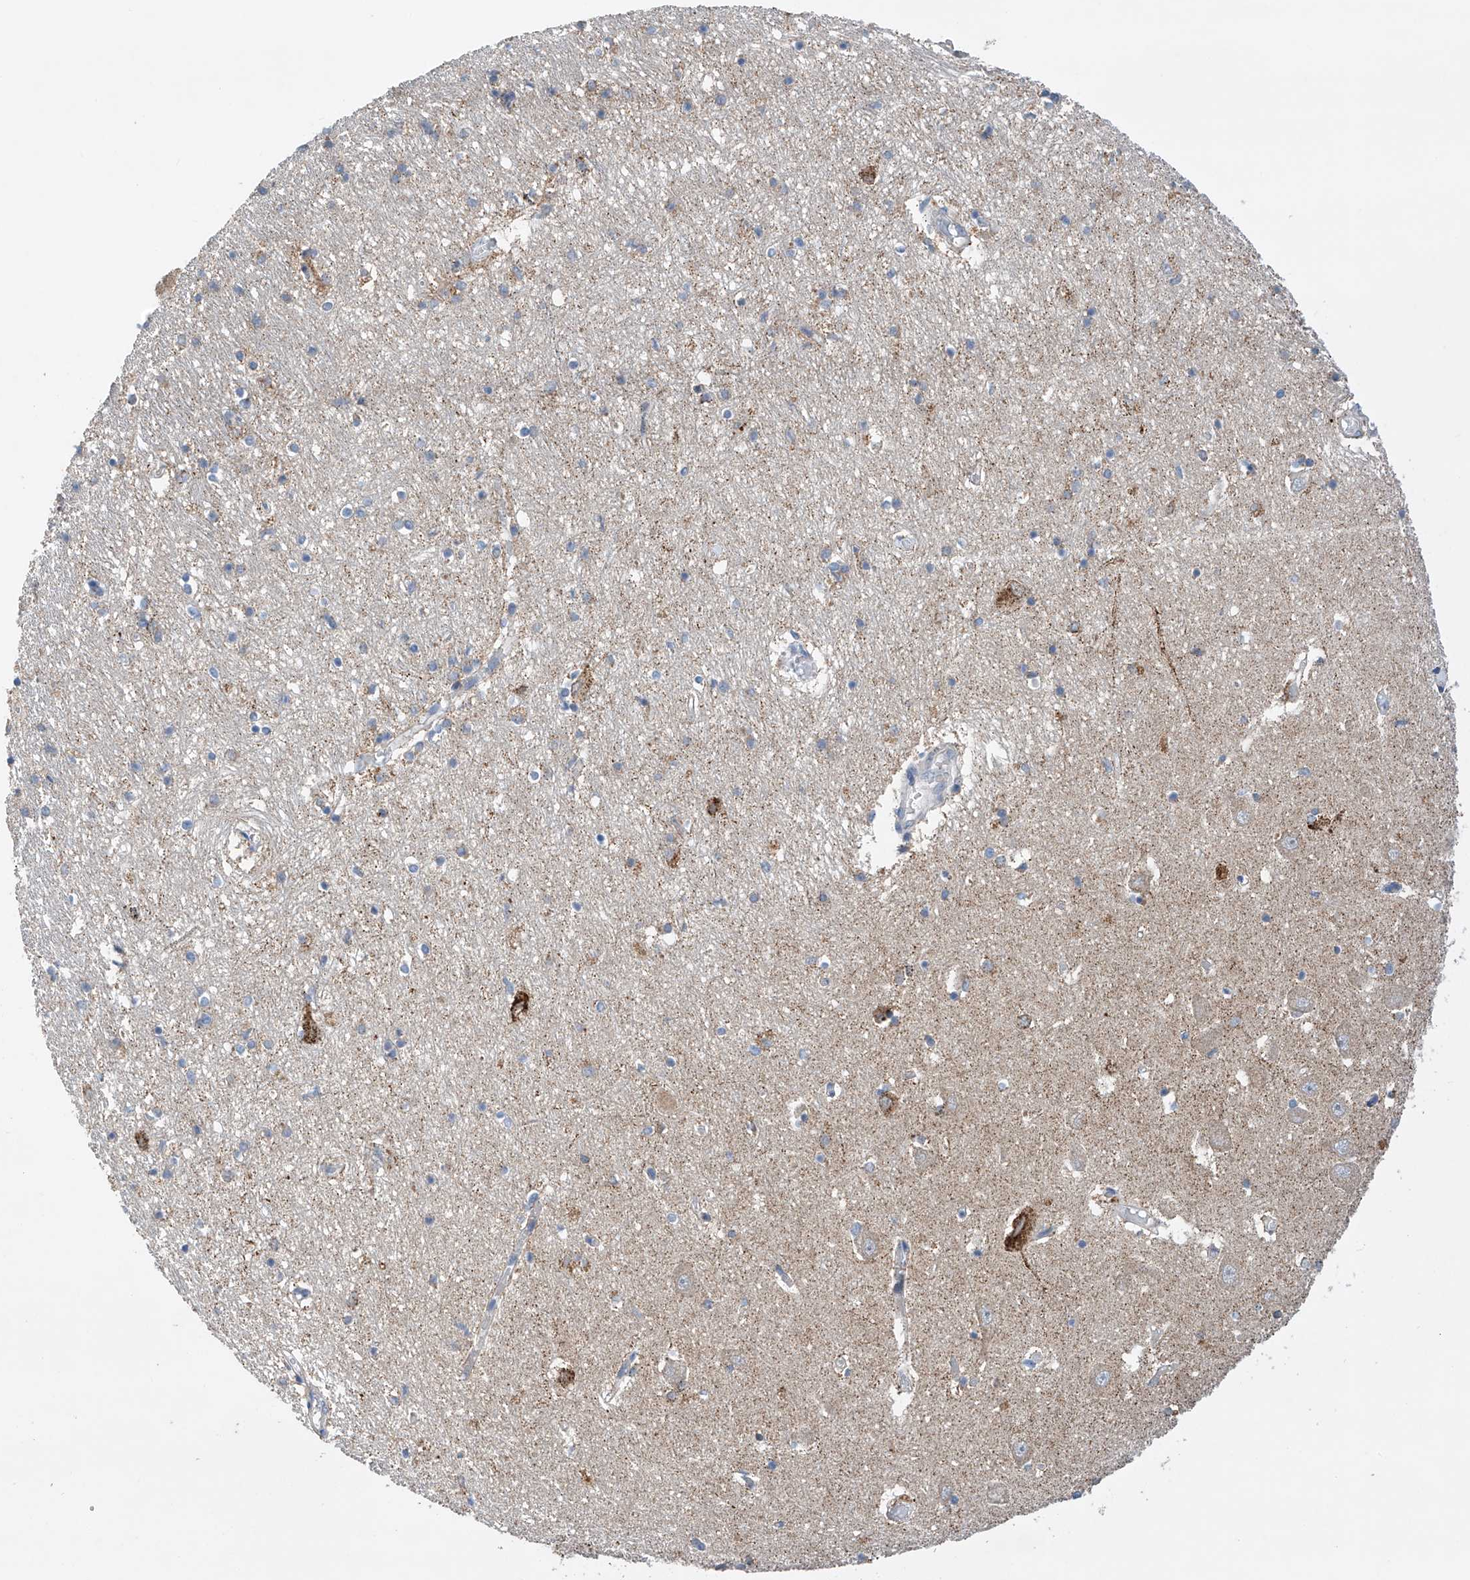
{"staining": {"intensity": "moderate", "quantity": "<25%", "location": "cytoplasmic/membranous"}, "tissue": "hippocampus", "cell_type": "Glial cells", "image_type": "normal", "snomed": [{"axis": "morphology", "description": "Normal tissue, NOS"}, {"axis": "topography", "description": "Hippocampus"}], "caption": "DAB immunohistochemical staining of unremarkable human hippocampus reveals moderate cytoplasmic/membranous protein positivity in approximately <25% of glial cells.", "gene": "GPC4", "patient": {"sex": "male", "age": 70}}